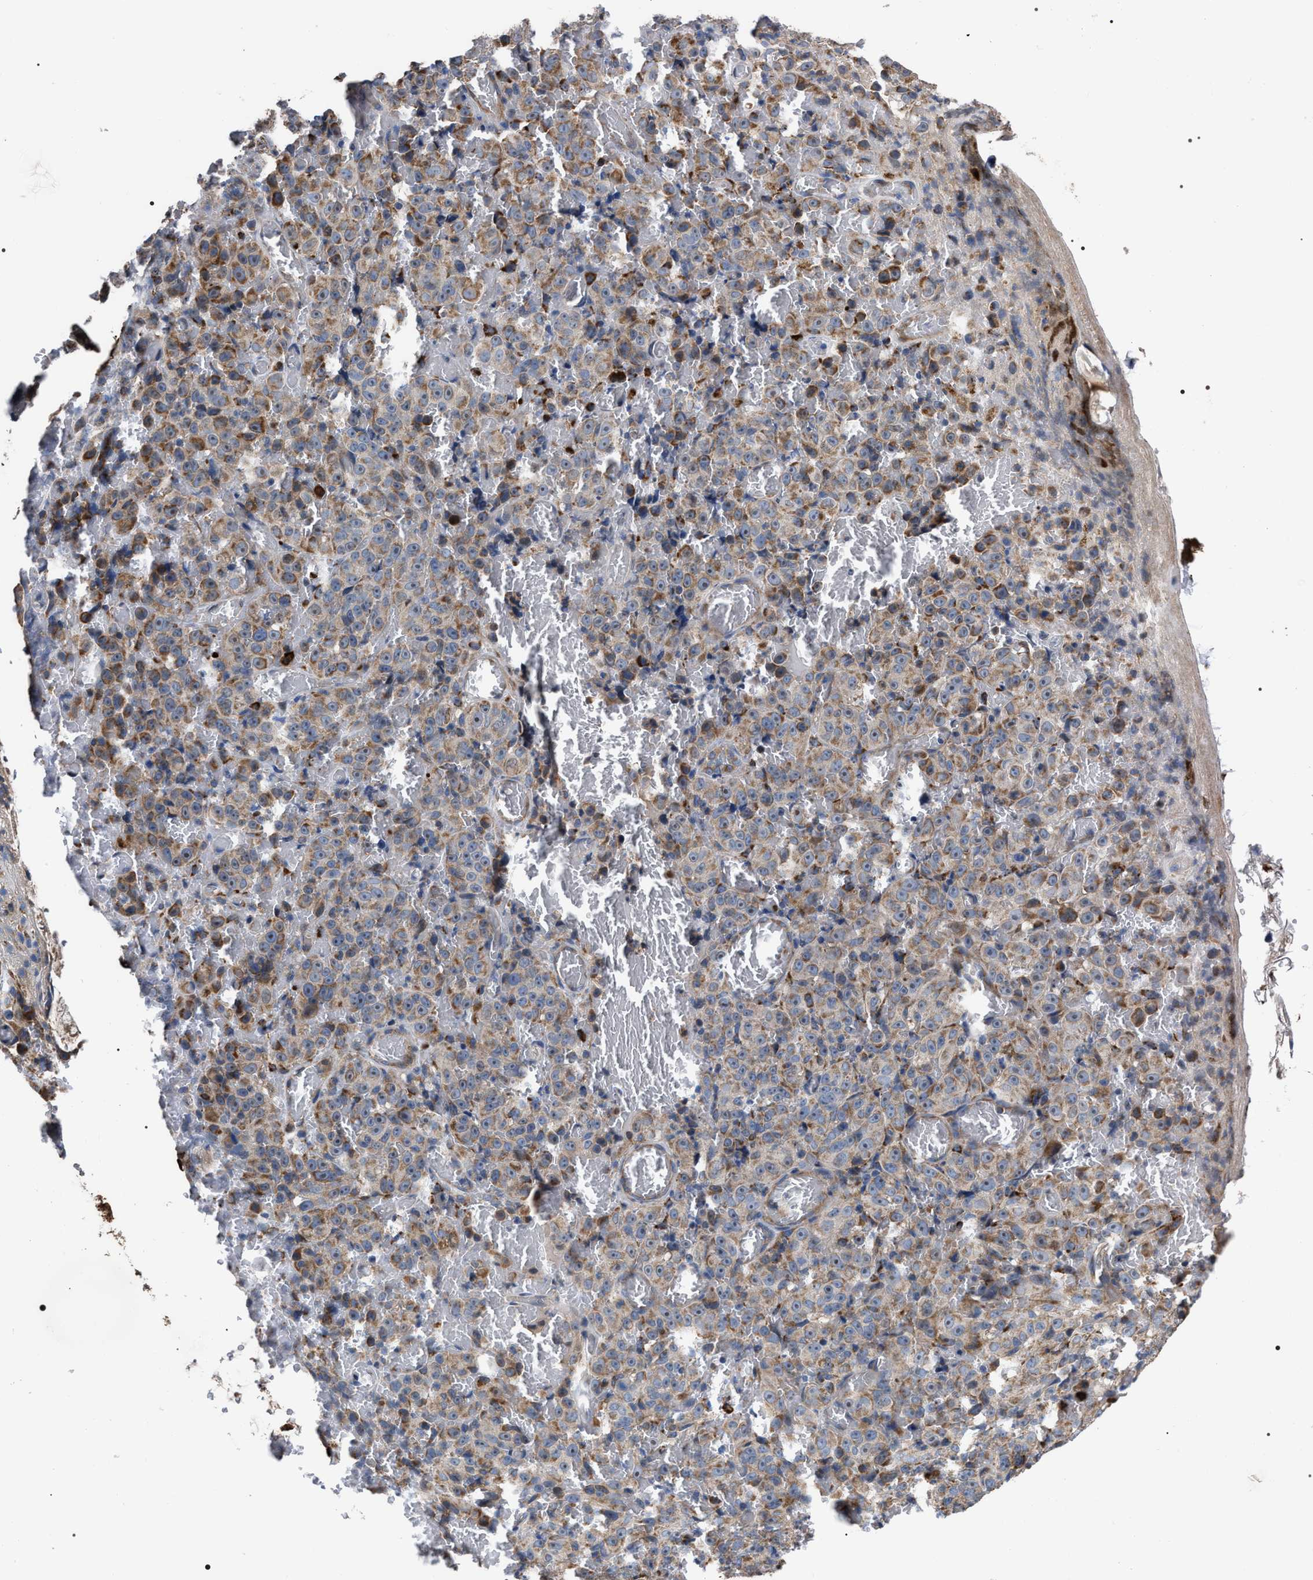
{"staining": {"intensity": "weak", "quantity": ">75%", "location": "cytoplasmic/membranous"}, "tissue": "melanoma", "cell_type": "Tumor cells", "image_type": "cancer", "snomed": [{"axis": "morphology", "description": "Malignant melanoma, NOS"}, {"axis": "topography", "description": "Rectum"}], "caption": "Human melanoma stained with a brown dye reveals weak cytoplasmic/membranous positive staining in approximately >75% of tumor cells.", "gene": "MACC1", "patient": {"sex": "female", "age": 81}}